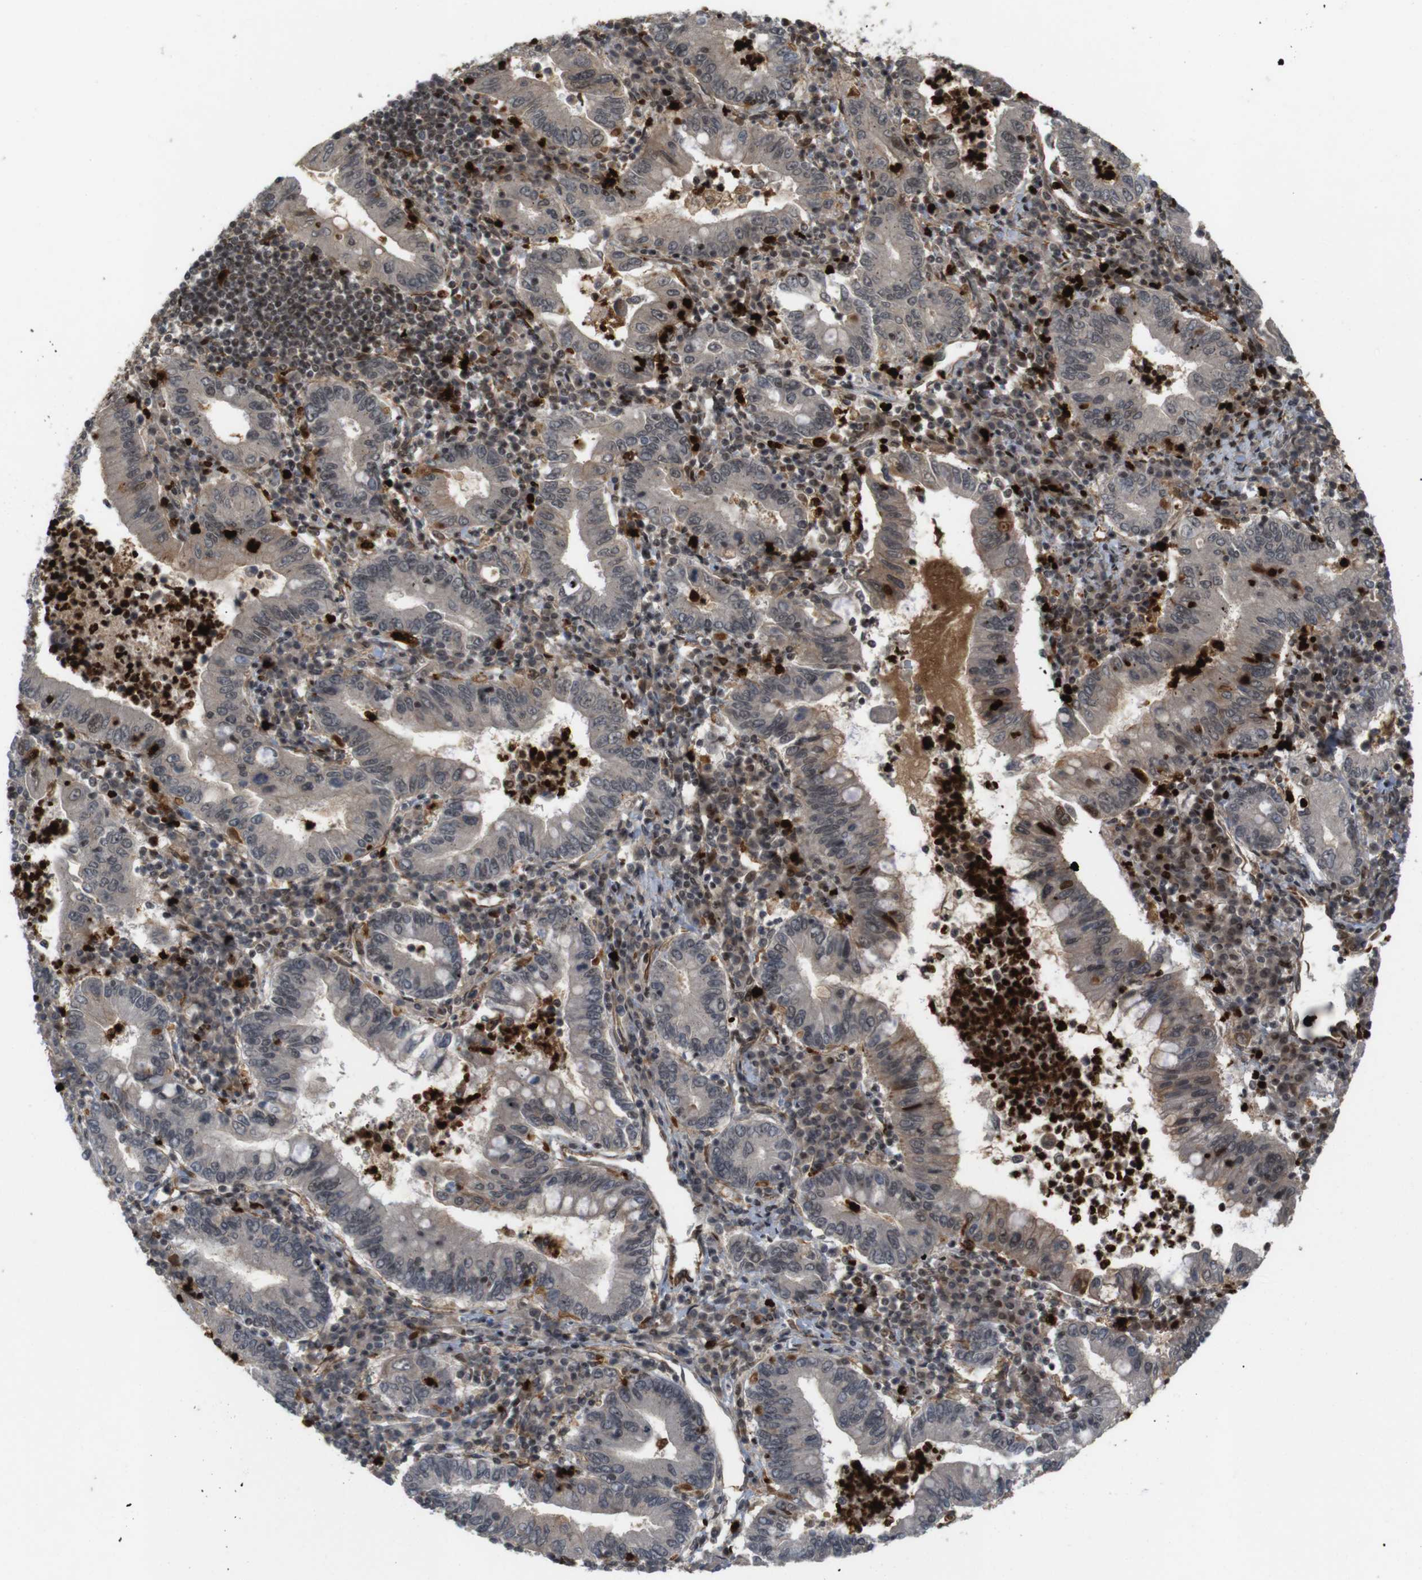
{"staining": {"intensity": "moderate", "quantity": "<25%", "location": "cytoplasmic/membranous"}, "tissue": "stomach cancer", "cell_type": "Tumor cells", "image_type": "cancer", "snomed": [{"axis": "morphology", "description": "Normal tissue, NOS"}, {"axis": "morphology", "description": "Adenocarcinoma, NOS"}, {"axis": "topography", "description": "Esophagus"}, {"axis": "topography", "description": "Stomach, upper"}, {"axis": "topography", "description": "Peripheral nerve tissue"}], "caption": "High-magnification brightfield microscopy of stomach adenocarcinoma stained with DAB (3,3'-diaminobenzidine) (brown) and counterstained with hematoxylin (blue). tumor cells exhibit moderate cytoplasmic/membranous expression is identified in about<25% of cells.", "gene": "SP2", "patient": {"sex": "male", "age": 62}}